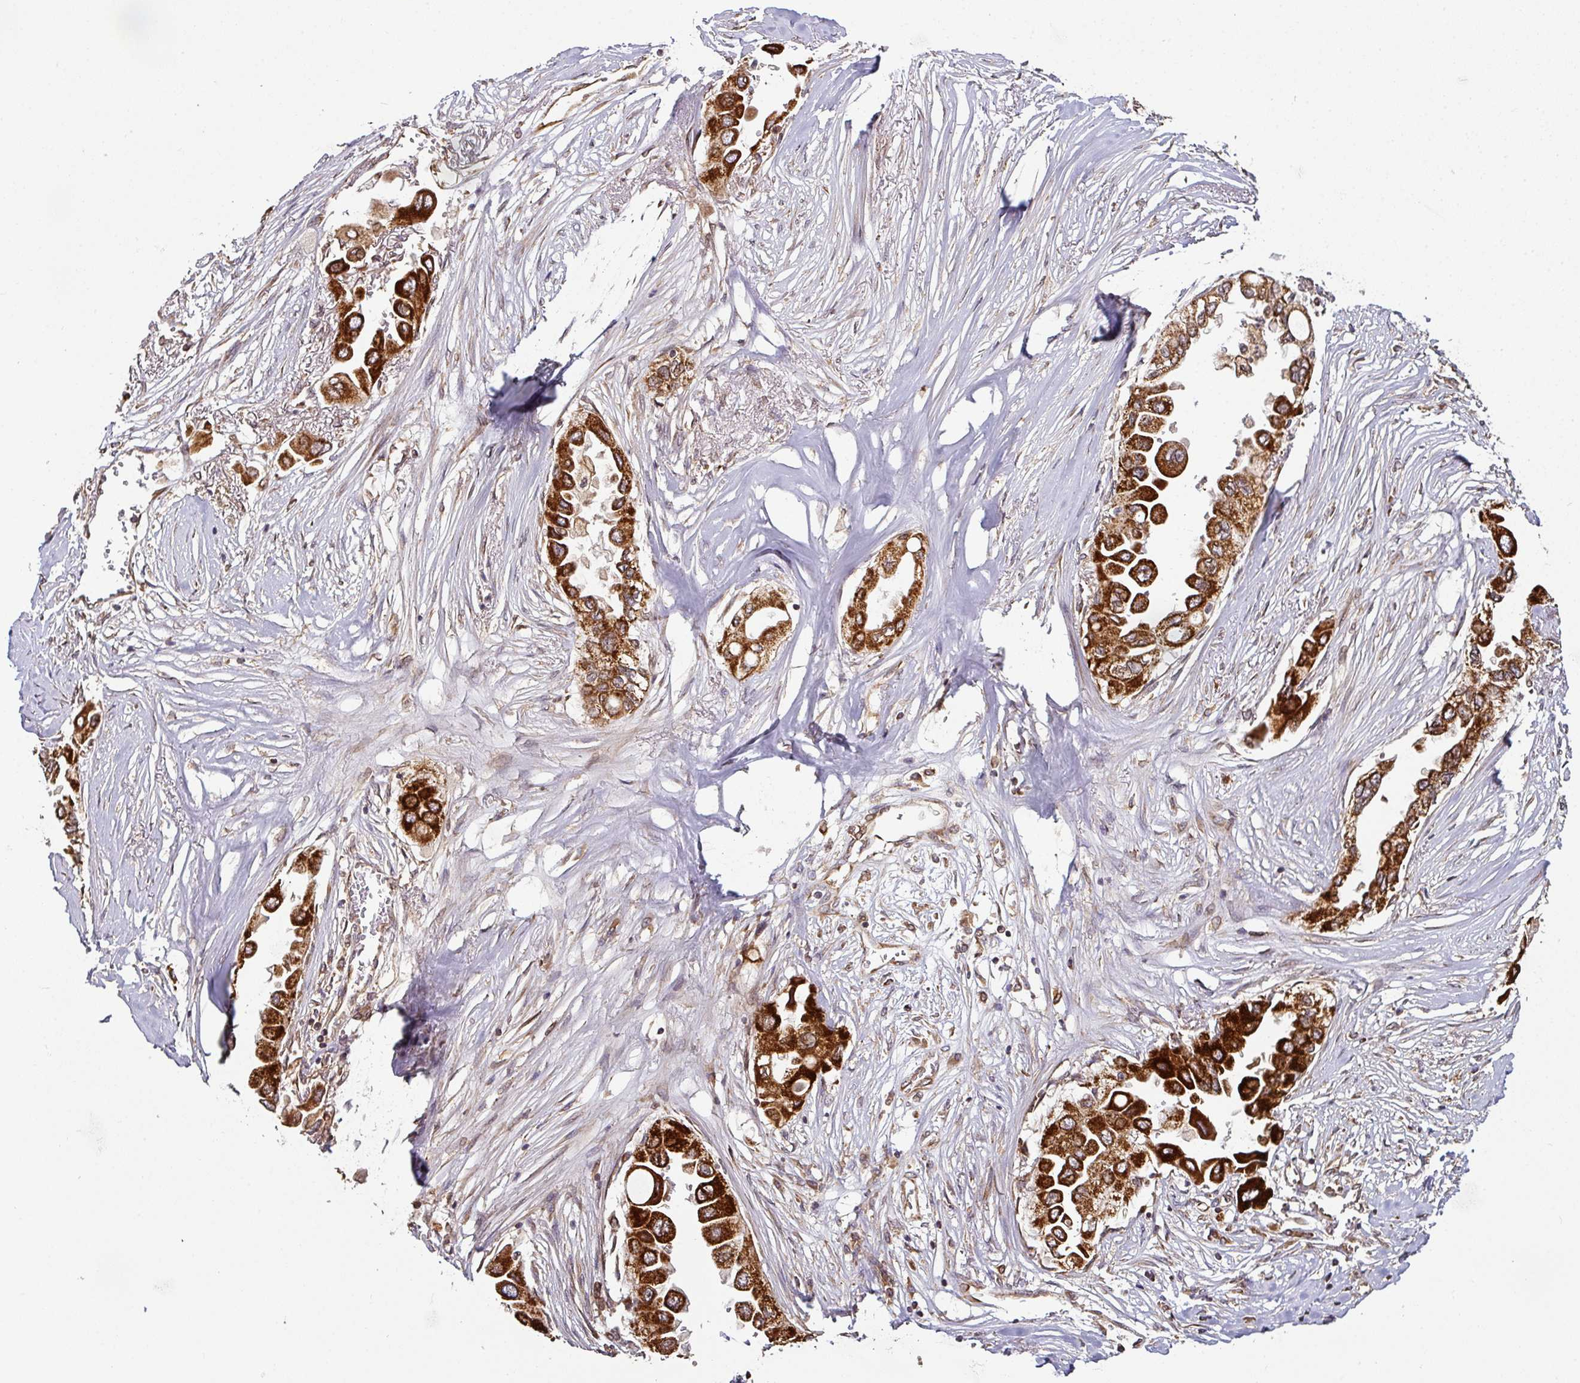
{"staining": {"intensity": "strong", "quantity": ">75%", "location": "cytoplasmic/membranous"}, "tissue": "lung cancer", "cell_type": "Tumor cells", "image_type": "cancer", "snomed": [{"axis": "morphology", "description": "Adenocarcinoma, NOS"}, {"axis": "topography", "description": "Lung"}], "caption": "Lung adenocarcinoma tissue shows strong cytoplasmic/membranous expression in about >75% of tumor cells (DAB (3,3'-diaminobenzidine) IHC, brown staining for protein, blue staining for nuclei).", "gene": "TRAP1", "patient": {"sex": "female", "age": 76}}